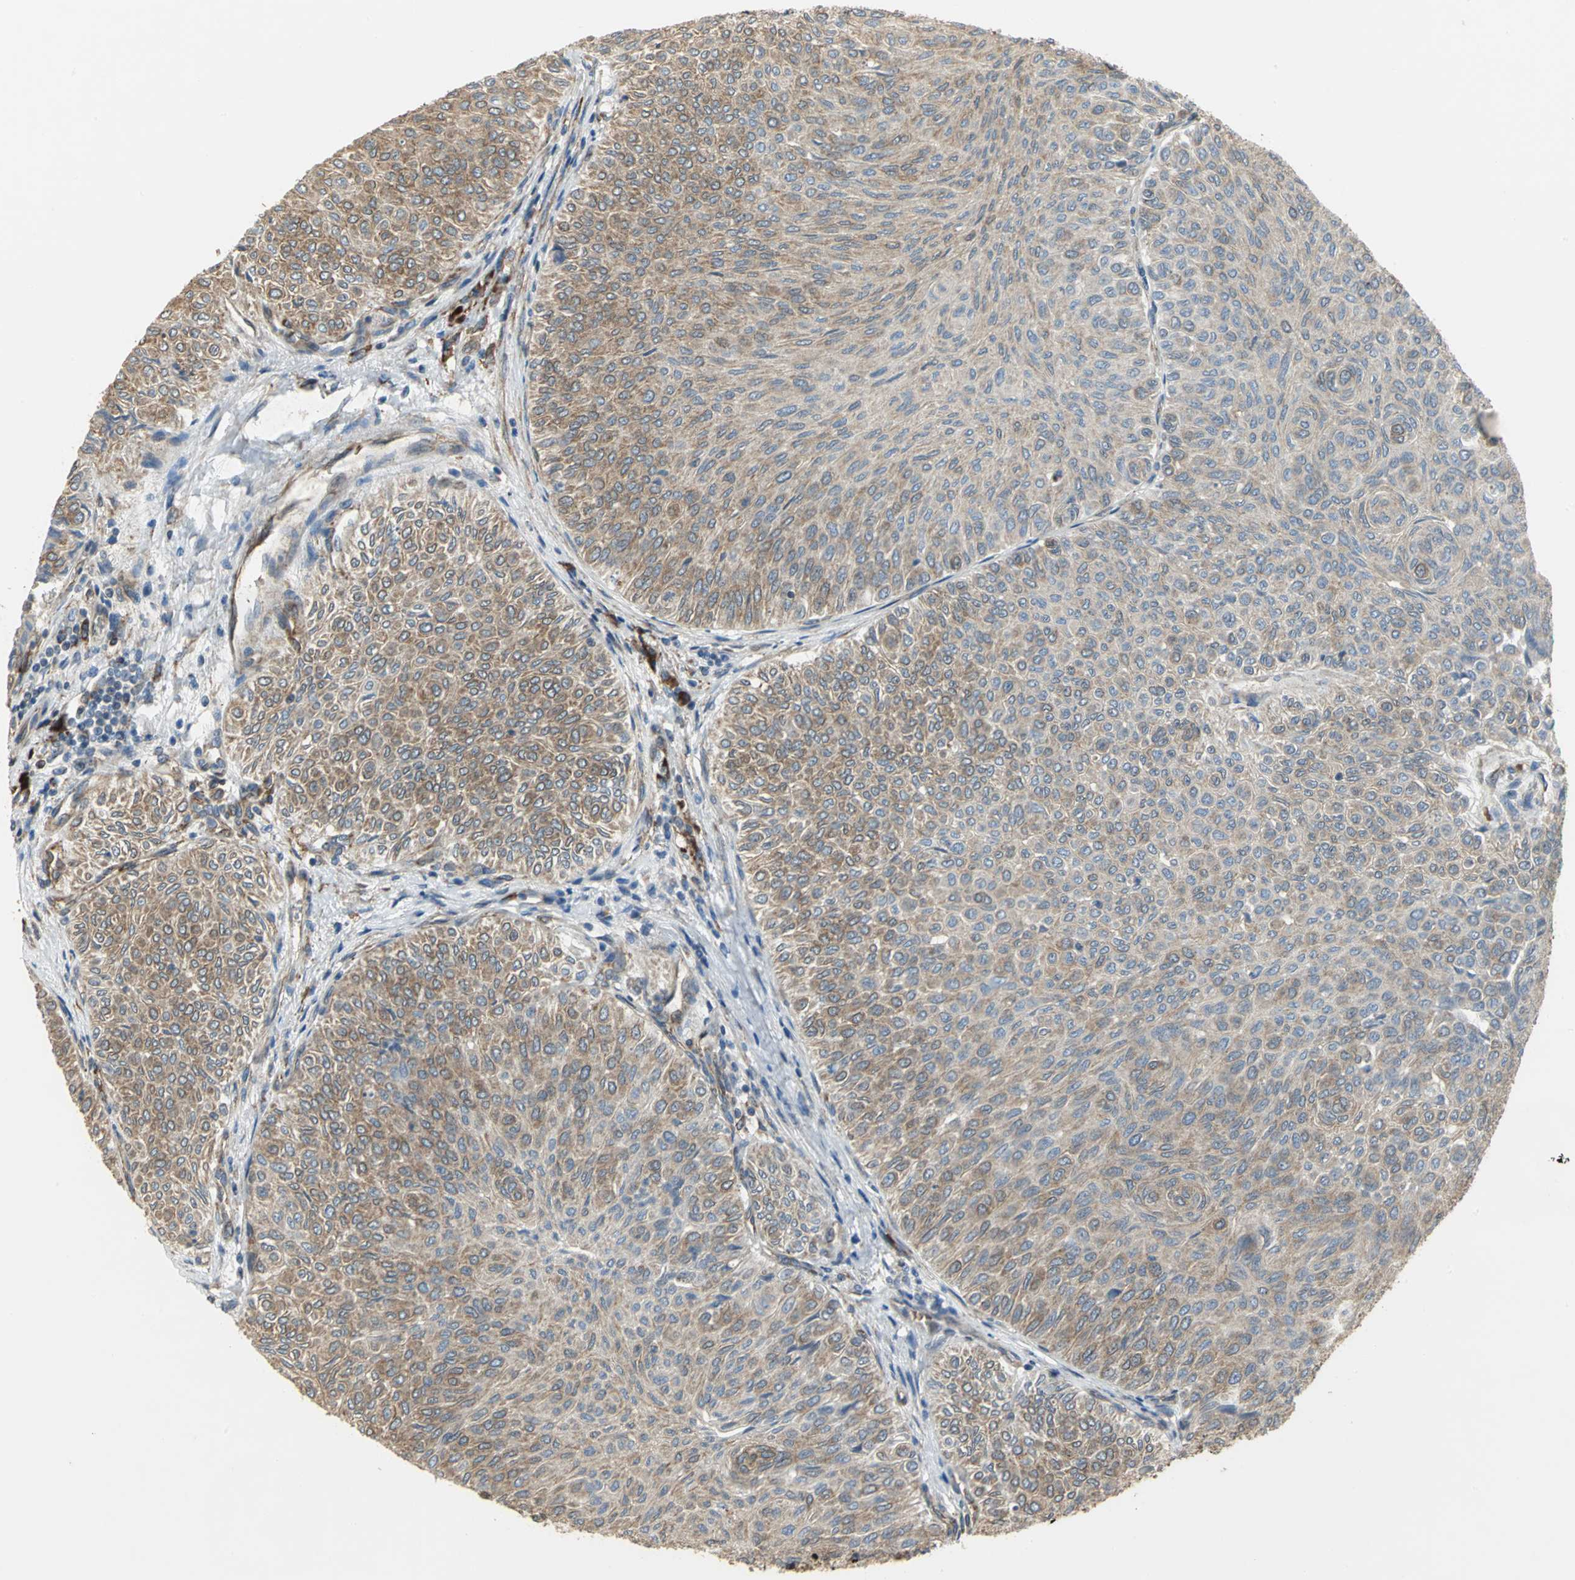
{"staining": {"intensity": "moderate", "quantity": ">75%", "location": "cytoplasmic/membranous"}, "tissue": "urothelial cancer", "cell_type": "Tumor cells", "image_type": "cancer", "snomed": [{"axis": "morphology", "description": "Urothelial carcinoma, Low grade"}, {"axis": "topography", "description": "Urinary bladder"}], "caption": "This photomicrograph reveals immunohistochemistry staining of human low-grade urothelial carcinoma, with medium moderate cytoplasmic/membranous positivity in approximately >75% of tumor cells.", "gene": "SYVN1", "patient": {"sex": "male", "age": 78}}